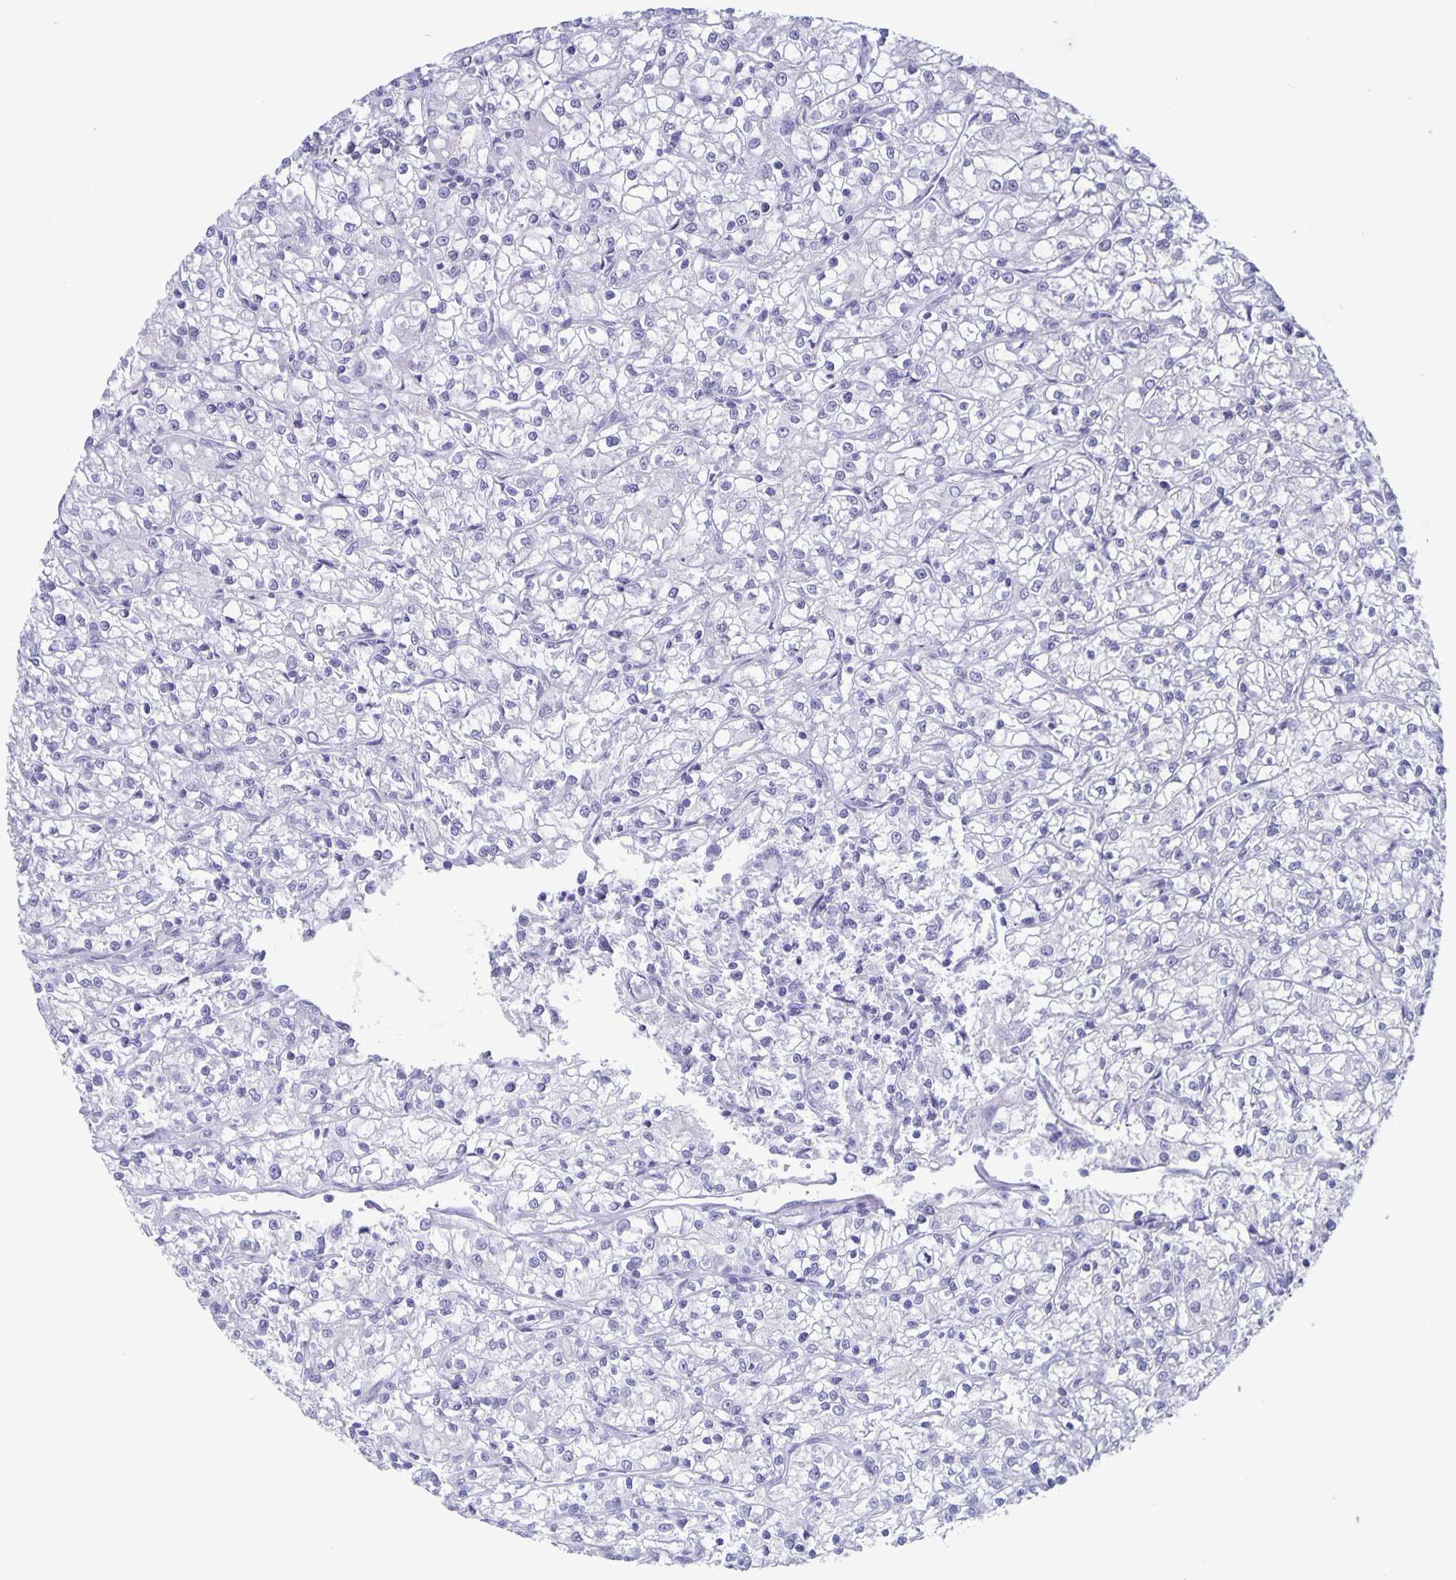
{"staining": {"intensity": "negative", "quantity": "none", "location": "none"}, "tissue": "renal cancer", "cell_type": "Tumor cells", "image_type": "cancer", "snomed": [{"axis": "morphology", "description": "Adenocarcinoma, NOS"}, {"axis": "topography", "description": "Kidney"}], "caption": "Tumor cells show no significant expression in adenocarcinoma (renal).", "gene": "BPIFA3", "patient": {"sex": "female", "age": 59}}